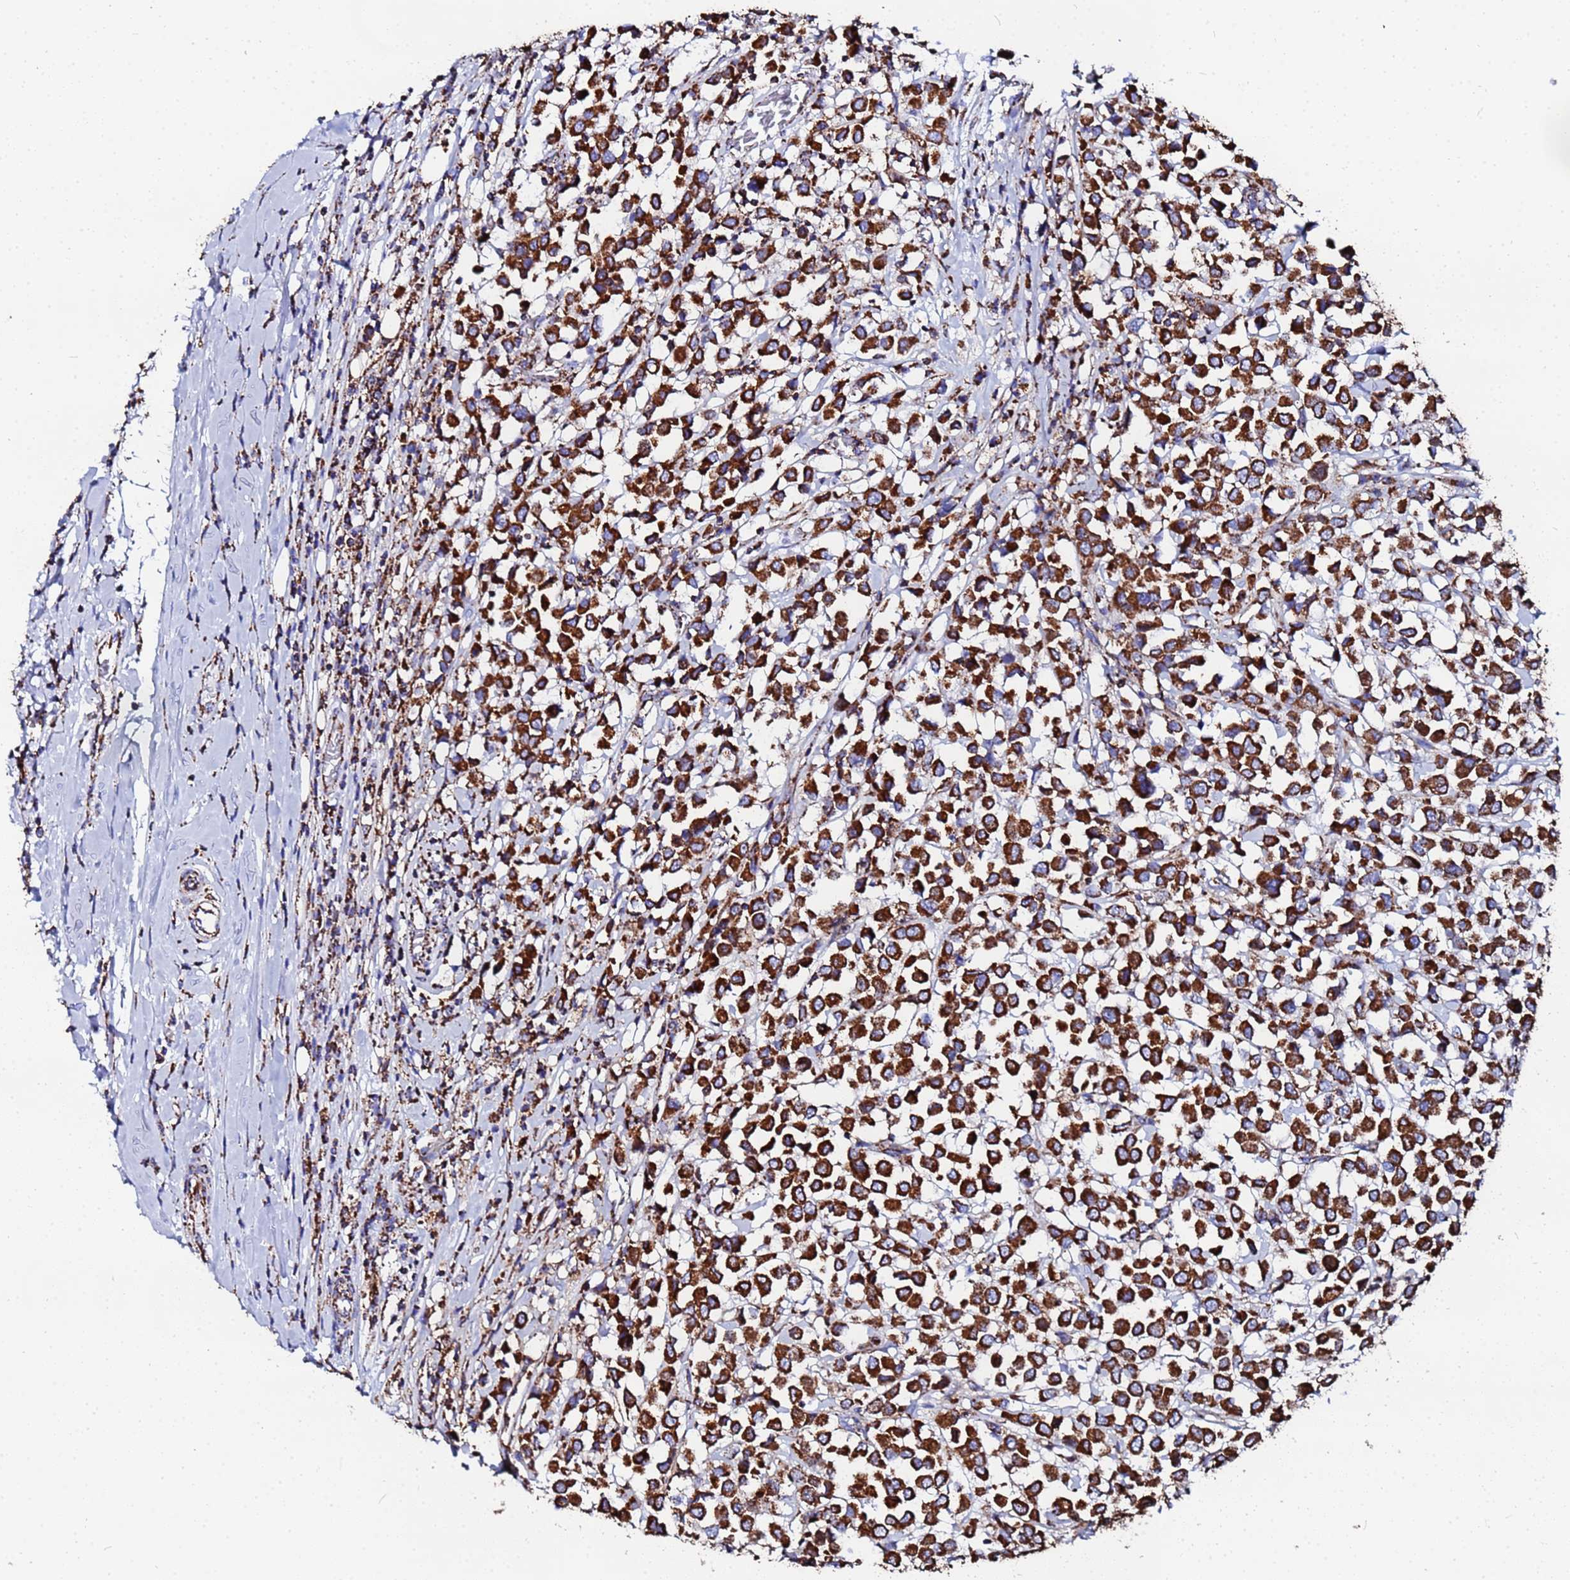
{"staining": {"intensity": "strong", "quantity": ">75%", "location": "cytoplasmic/membranous"}, "tissue": "breast cancer", "cell_type": "Tumor cells", "image_type": "cancer", "snomed": [{"axis": "morphology", "description": "Duct carcinoma"}, {"axis": "topography", "description": "Breast"}], "caption": "Tumor cells demonstrate strong cytoplasmic/membranous positivity in approximately >75% of cells in breast infiltrating ductal carcinoma.", "gene": "GLUD1", "patient": {"sex": "female", "age": 61}}